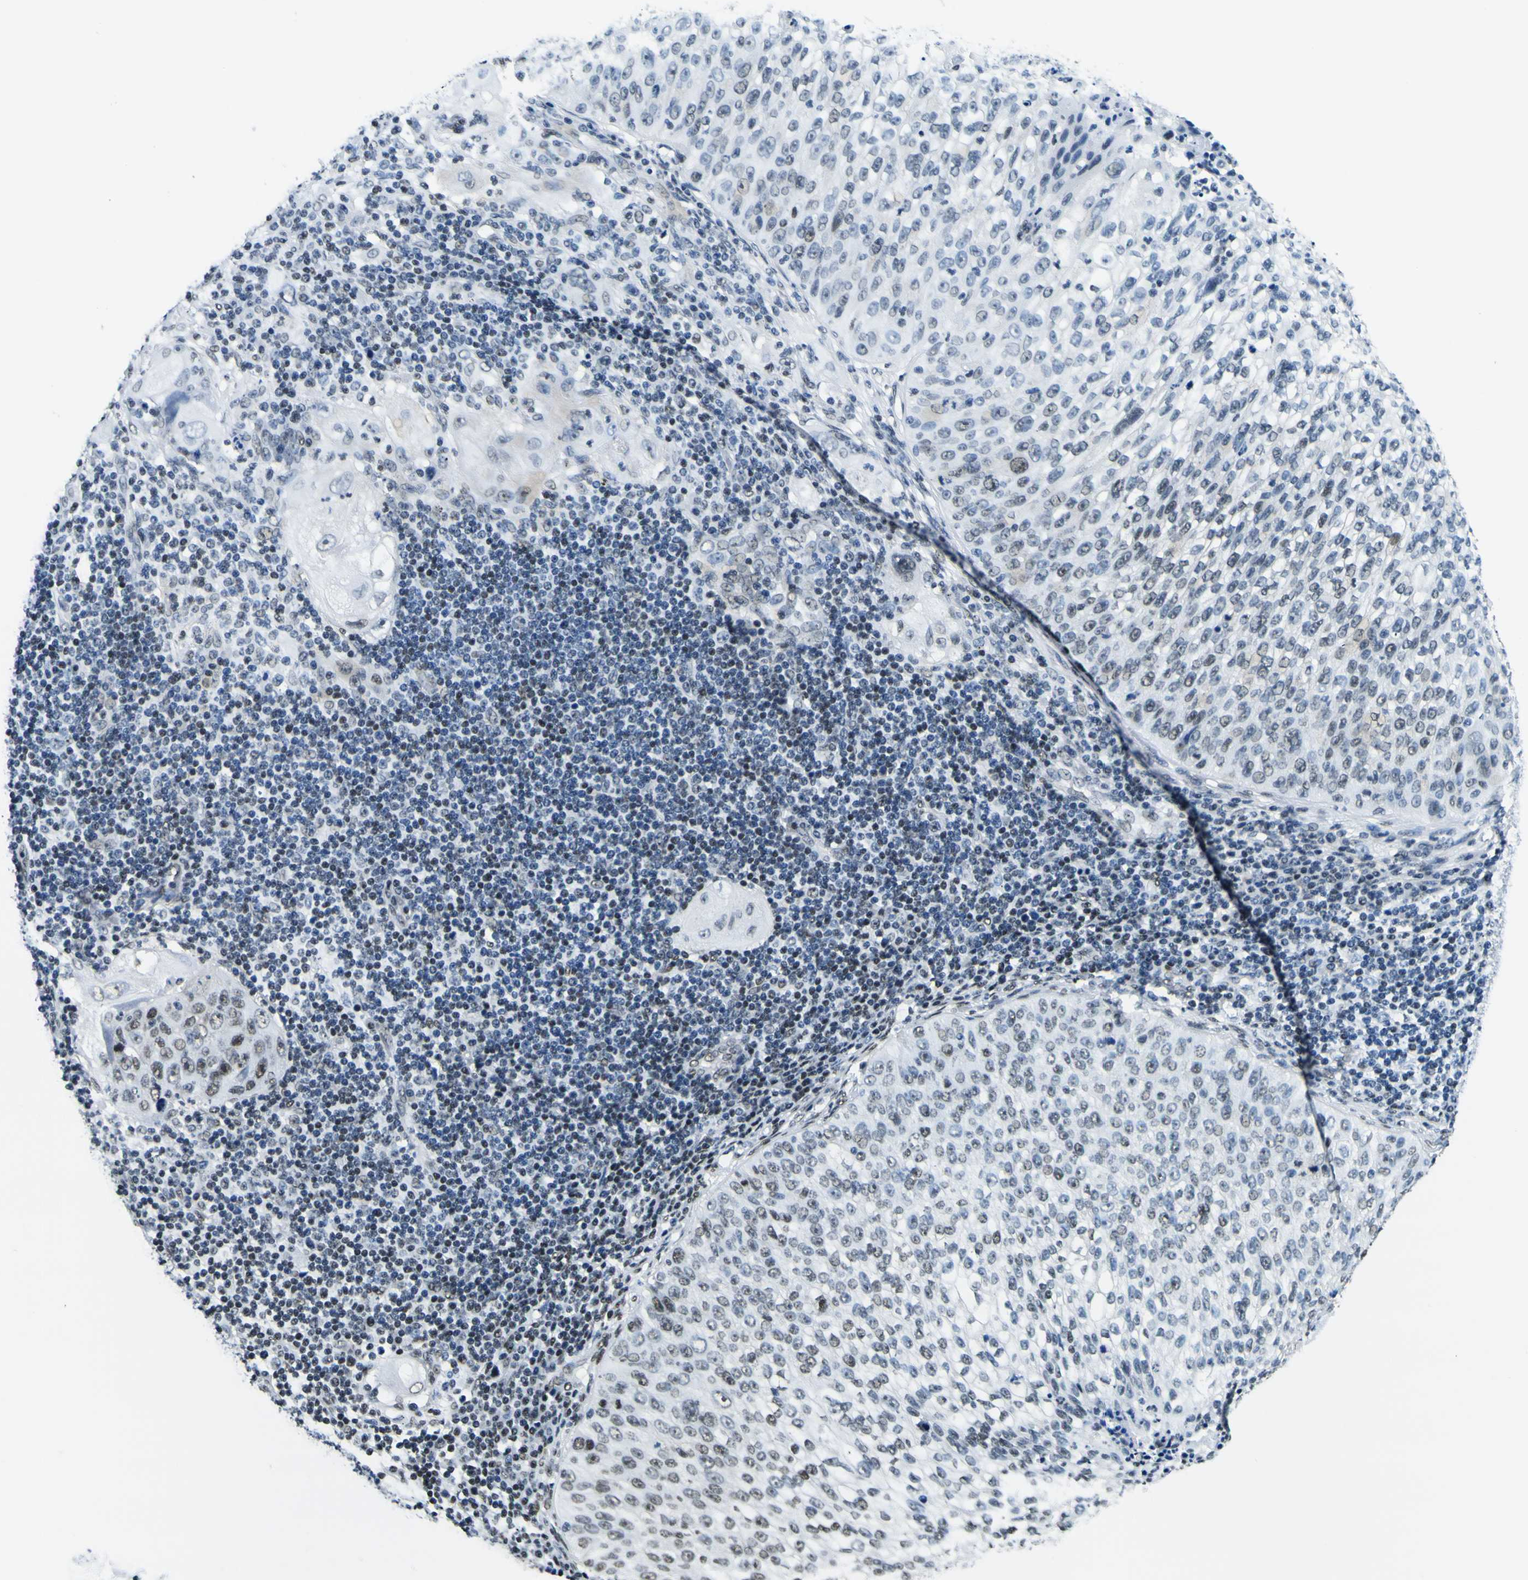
{"staining": {"intensity": "weak", "quantity": "25%-75%", "location": "nuclear"}, "tissue": "lung cancer", "cell_type": "Tumor cells", "image_type": "cancer", "snomed": [{"axis": "morphology", "description": "Inflammation, NOS"}, {"axis": "morphology", "description": "Squamous cell carcinoma, NOS"}, {"axis": "topography", "description": "Lymph node"}, {"axis": "topography", "description": "Soft tissue"}, {"axis": "topography", "description": "Lung"}], "caption": "Weak nuclear protein expression is identified in approximately 25%-75% of tumor cells in lung cancer.", "gene": "SP1", "patient": {"sex": "male", "age": 66}}